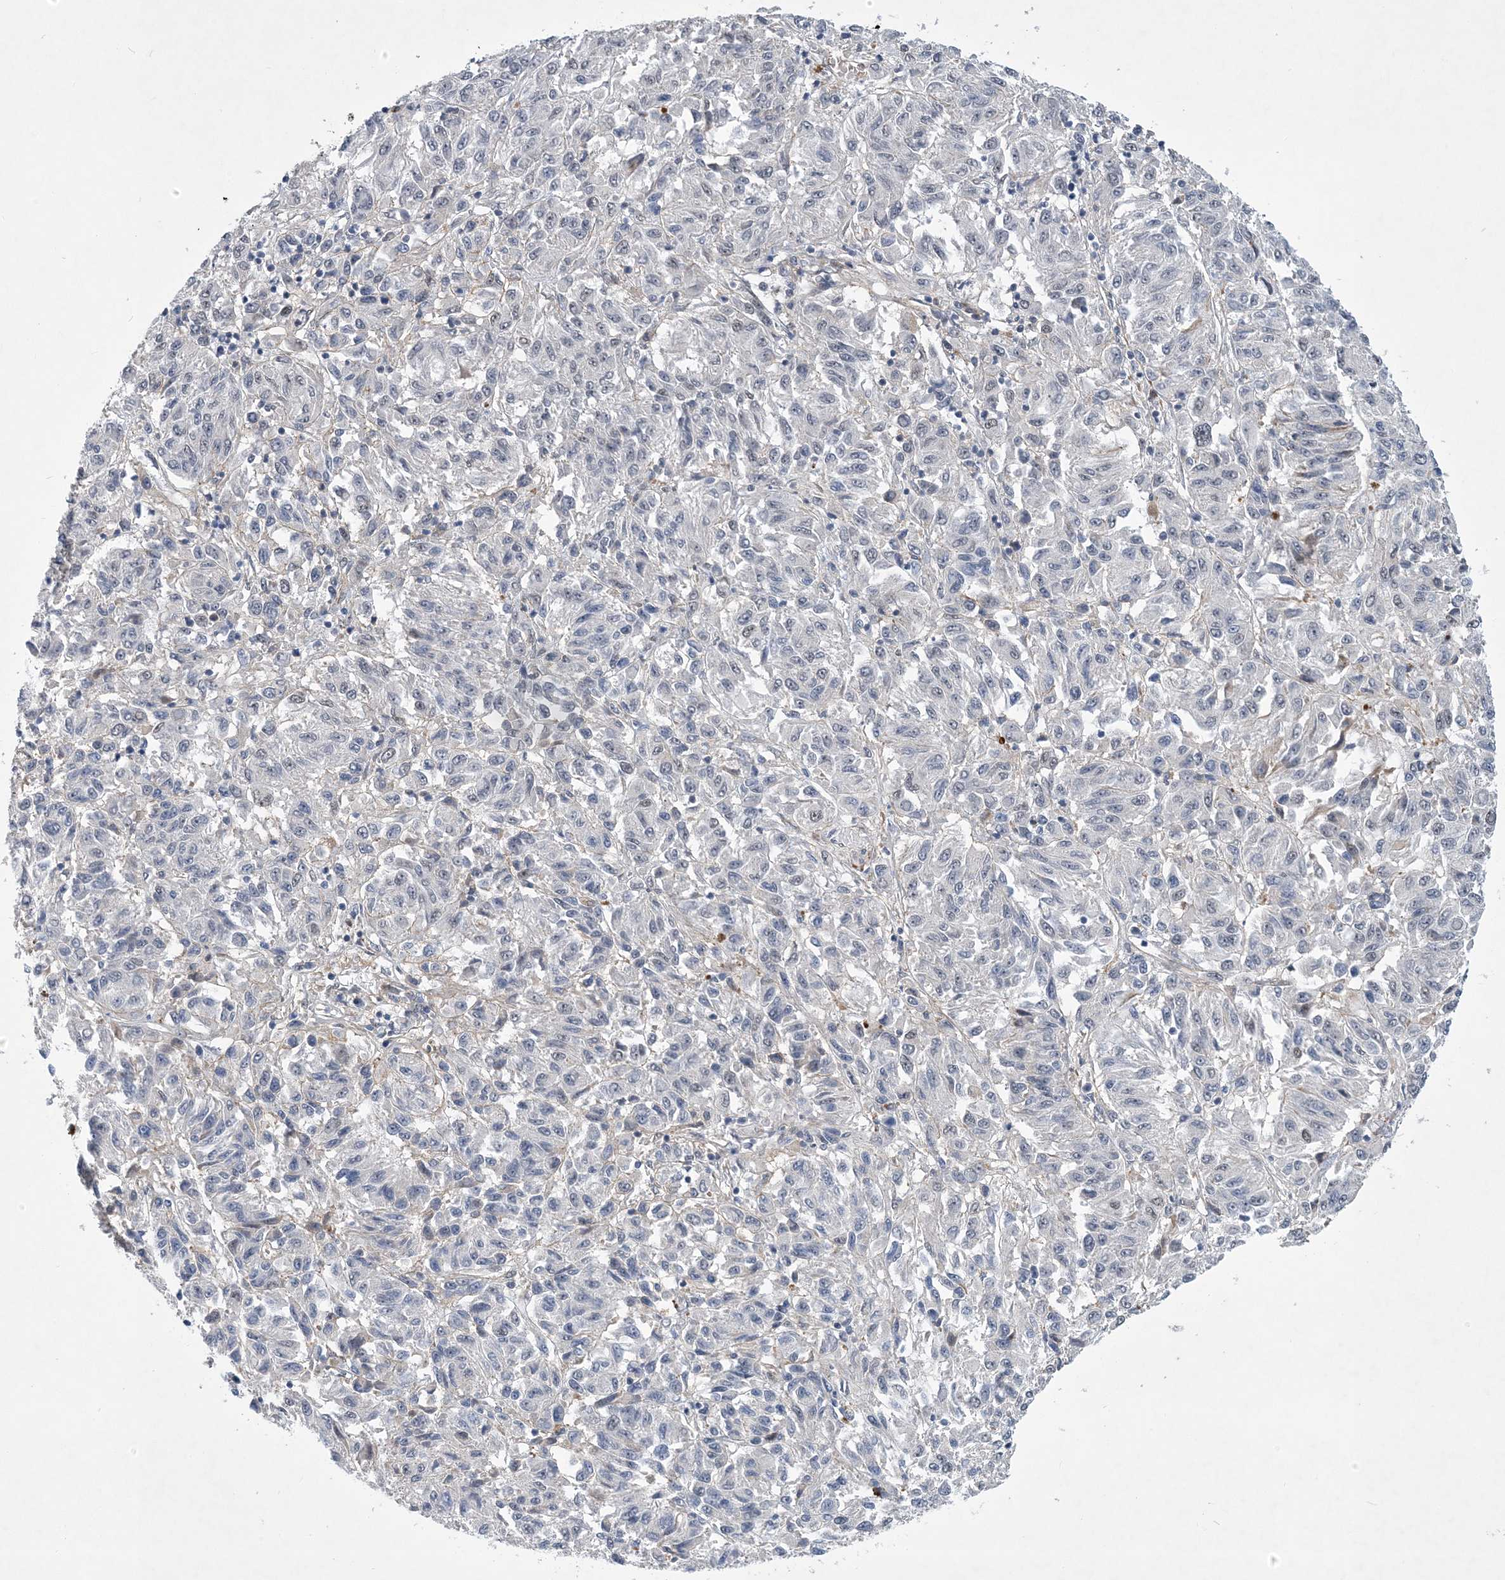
{"staining": {"intensity": "negative", "quantity": "none", "location": "none"}, "tissue": "melanoma", "cell_type": "Tumor cells", "image_type": "cancer", "snomed": [{"axis": "morphology", "description": "Malignant melanoma, Metastatic site"}, {"axis": "topography", "description": "Lung"}], "caption": "Protein analysis of malignant melanoma (metastatic site) exhibits no significant positivity in tumor cells.", "gene": "FAM217A", "patient": {"sex": "male", "age": 64}}